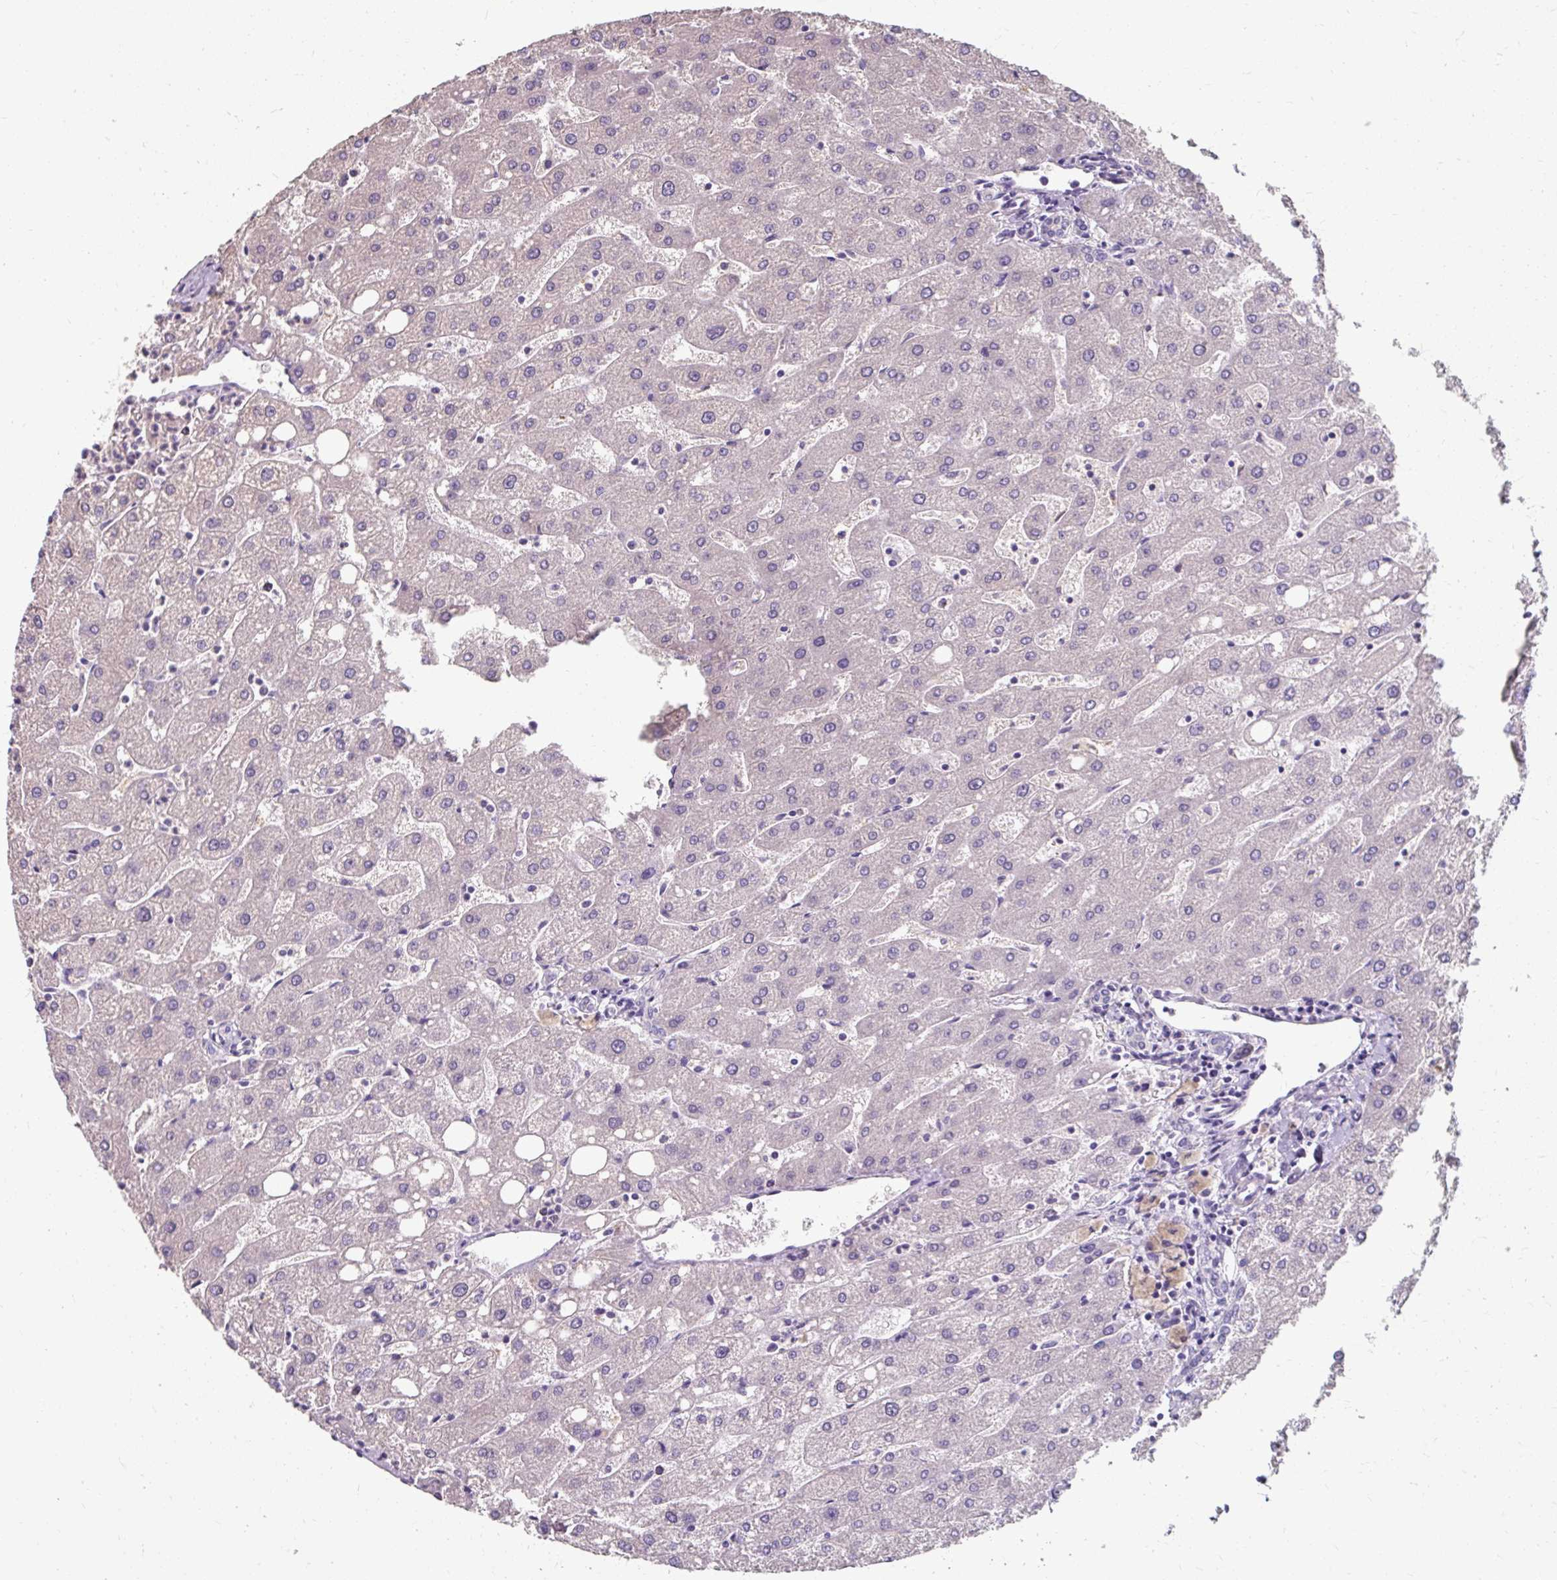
{"staining": {"intensity": "negative", "quantity": "none", "location": "none"}, "tissue": "liver", "cell_type": "Cholangiocytes", "image_type": "normal", "snomed": [{"axis": "morphology", "description": "Normal tissue, NOS"}, {"axis": "topography", "description": "Liver"}], "caption": "Photomicrograph shows no significant protein staining in cholangiocytes of unremarkable liver.", "gene": "KLHL24", "patient": {"sex": "male", "age": 67}}